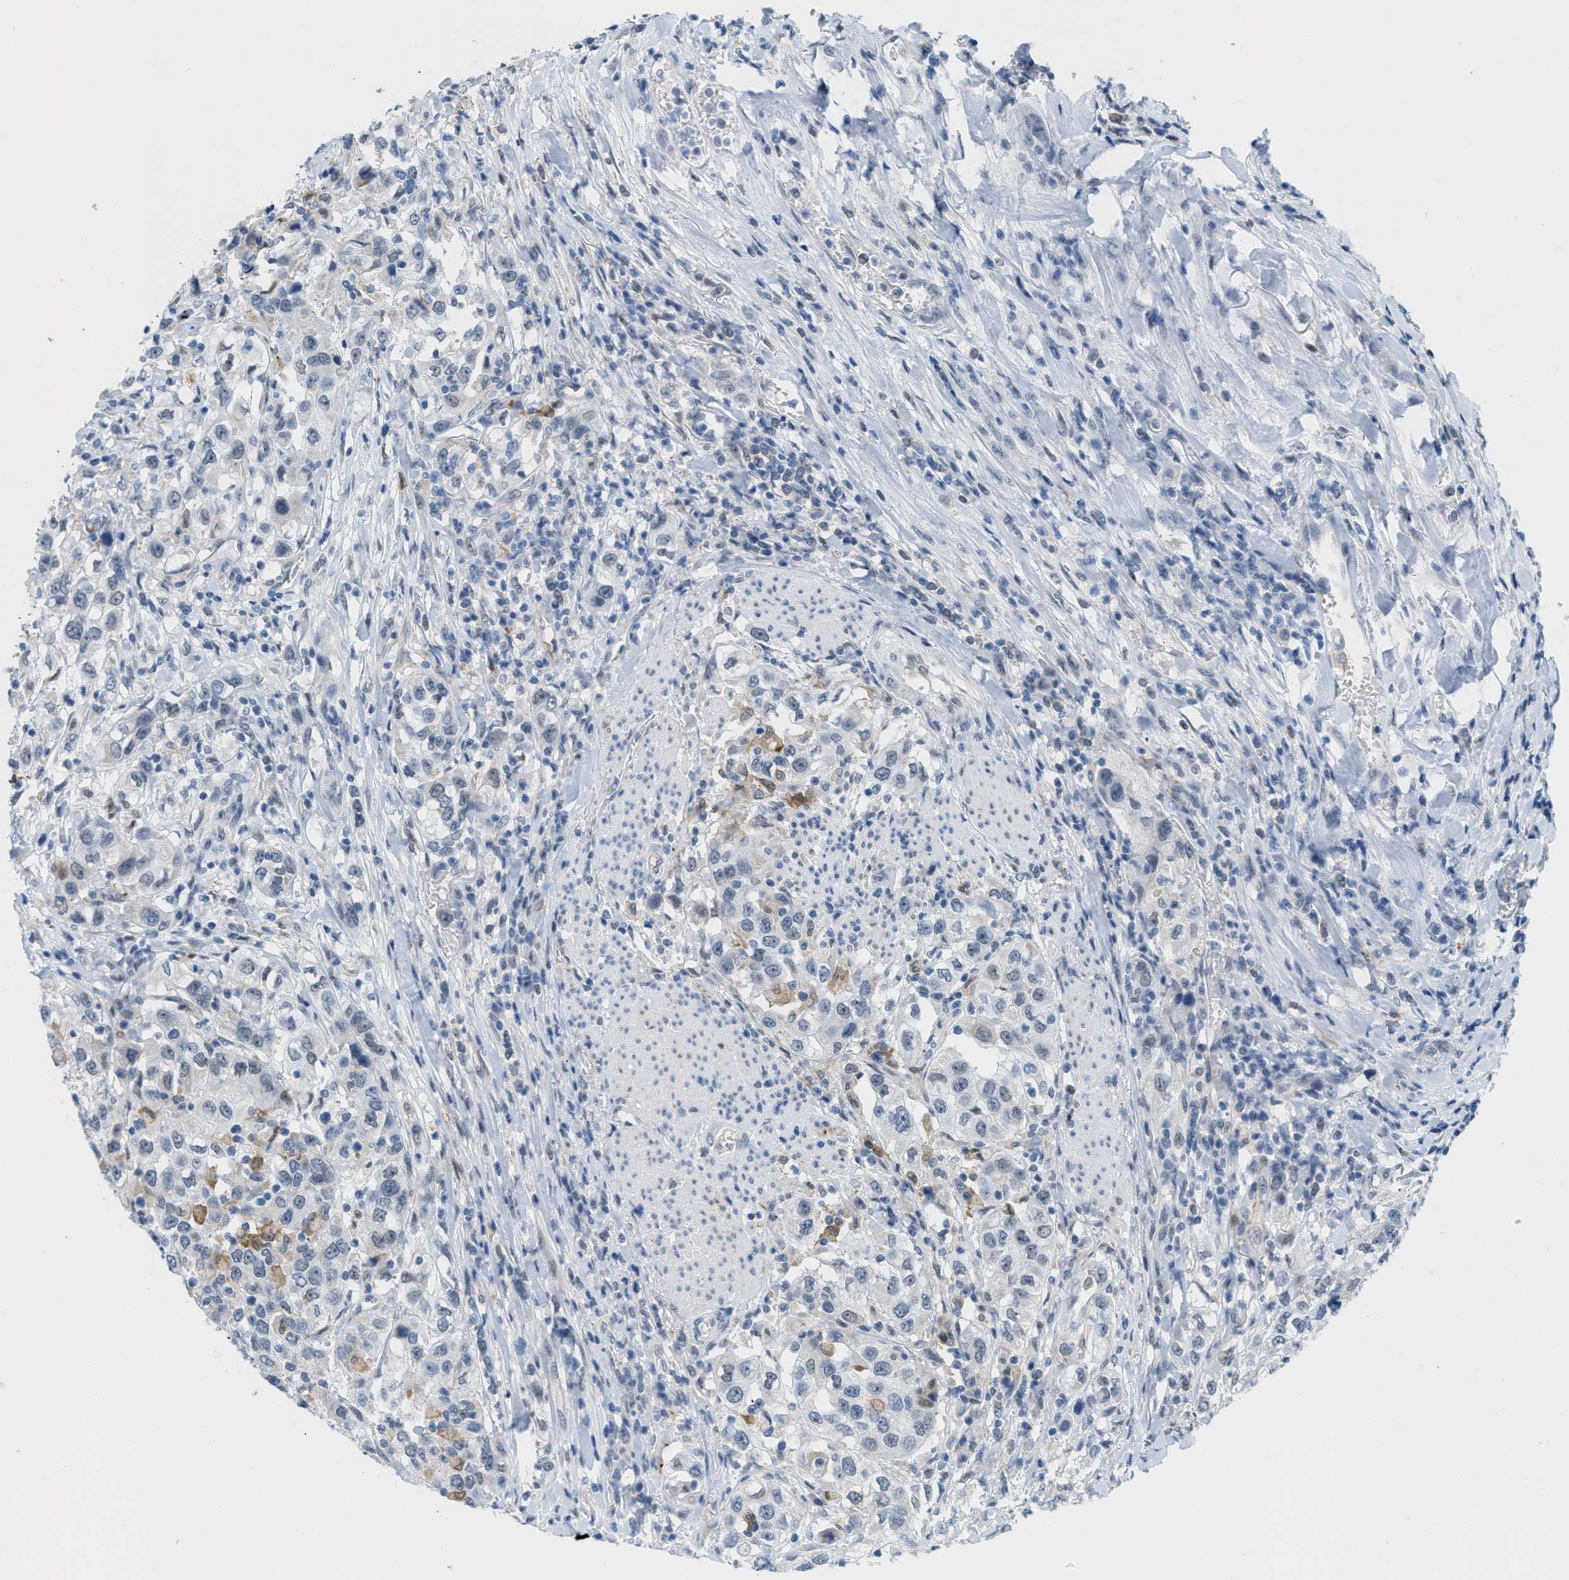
{"staining": {"intensity": "moderate", "quantity": "<25%", "location": "cytoplasmic/membranous"}, "tissue": "urothelial cancer", "cell_type": "Tumor cells", "image_type": "cancer", "snomed": [{"axis": "morphology", "description": "Urothelial carcinoma, High grade"}, {"axis": "topography", "description": "Urinary bladder"}], "caption": "Approximately <25% of tumor cells in human urothelial carcinoma (high-grade) display moderate cytoplasmic/membranous protein expression as visualized by brown immunohistochemical staining.", "gene": "HS3ST2", "patient": {"sex": "female", "age": 80}}